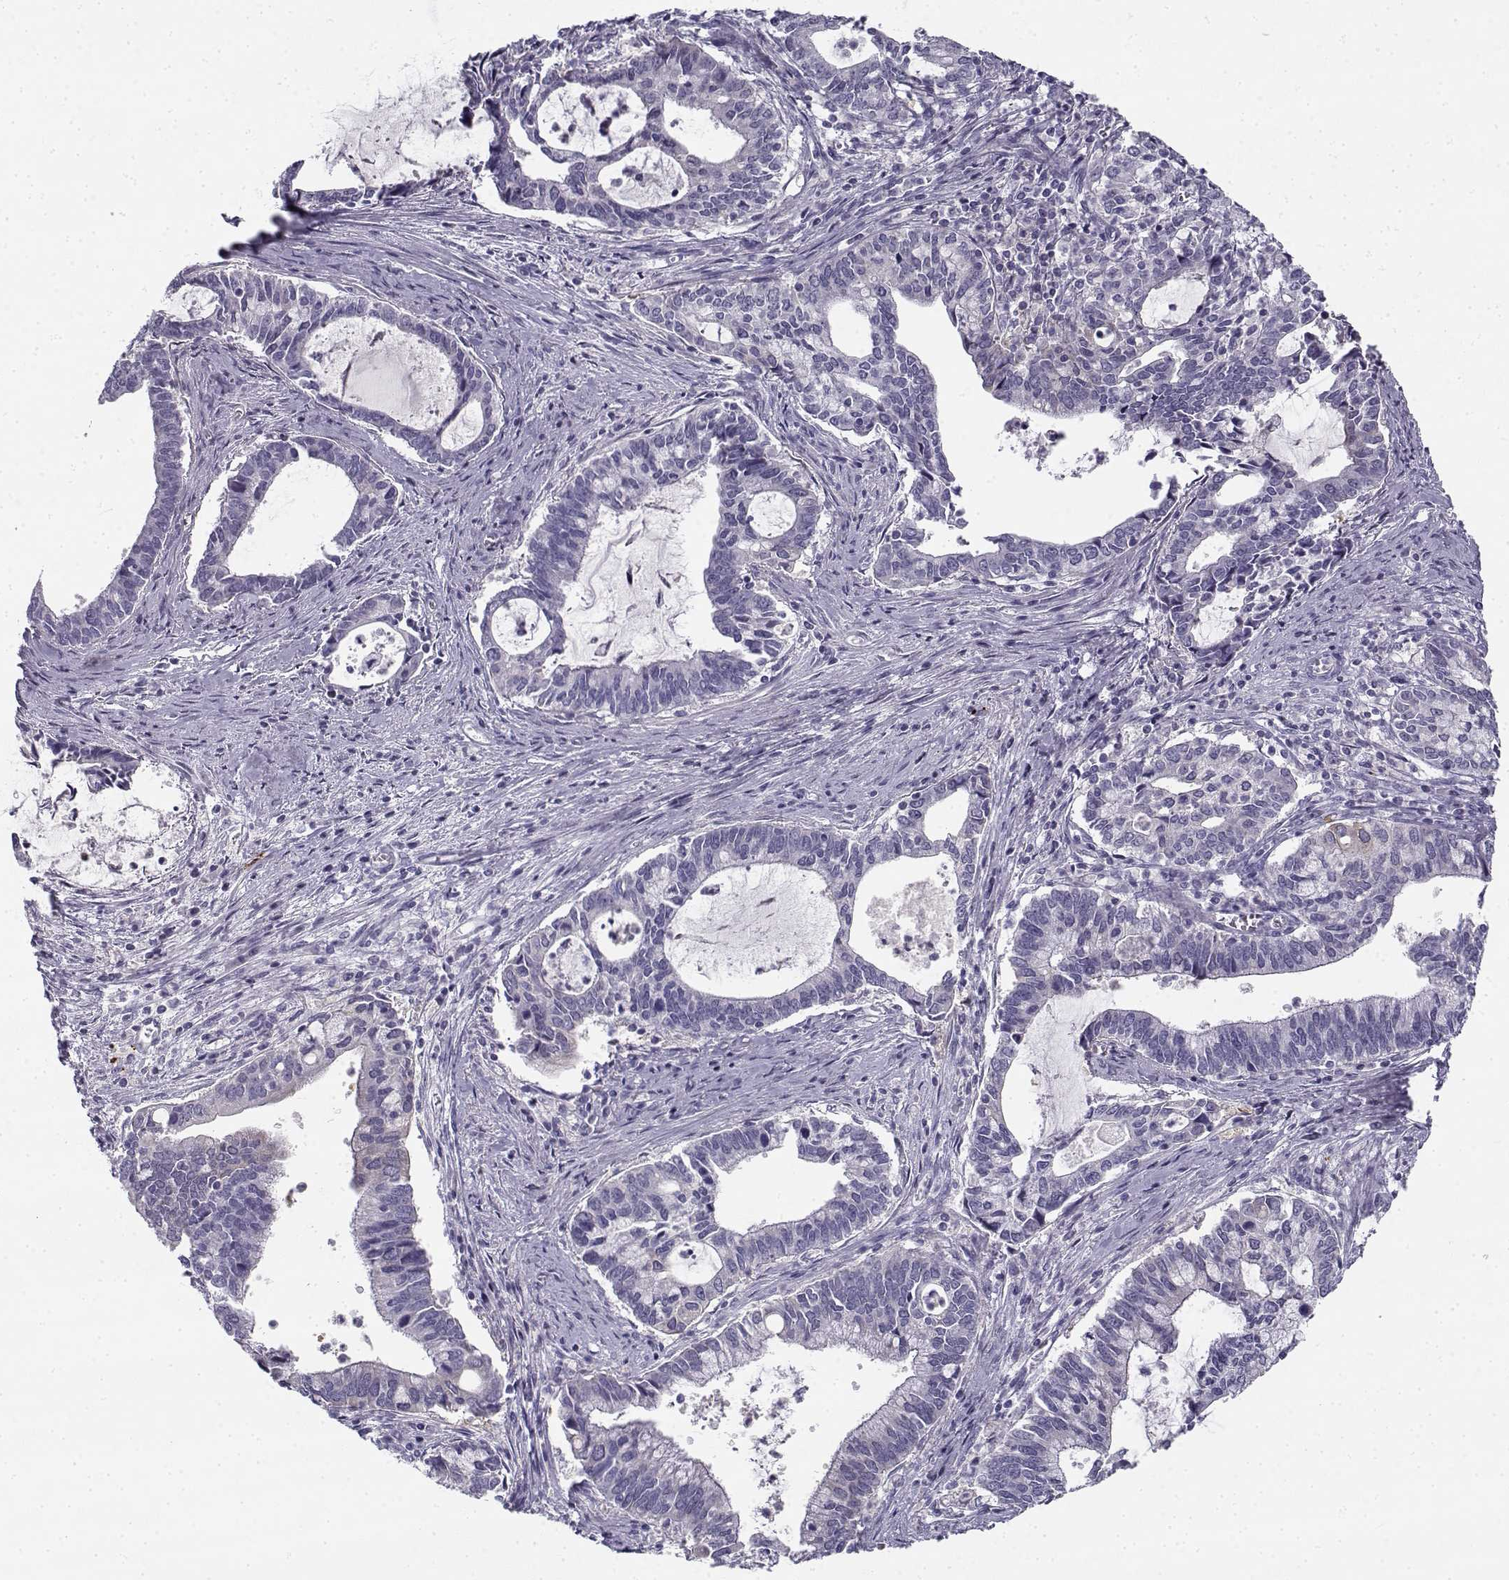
{"staining": {"intensity": "negative", "quantity": "none", "location": "none"}, "tissue": "cervical cancer", "cell_type": "Tumor cells", "image_type": "cancer", "snomed": [{"axis": "morphology", "description": "Adenocarcinoma, NOS"}, {"axis": "topography", "description": "Cervix"}], "caption": "This is an immunohistochemistry micrograph of cervical adenocarcinoma. There is no expression in tumor cells.", "gene": "CREB3L3", "patient": {"sex": "female", "age": 42}}